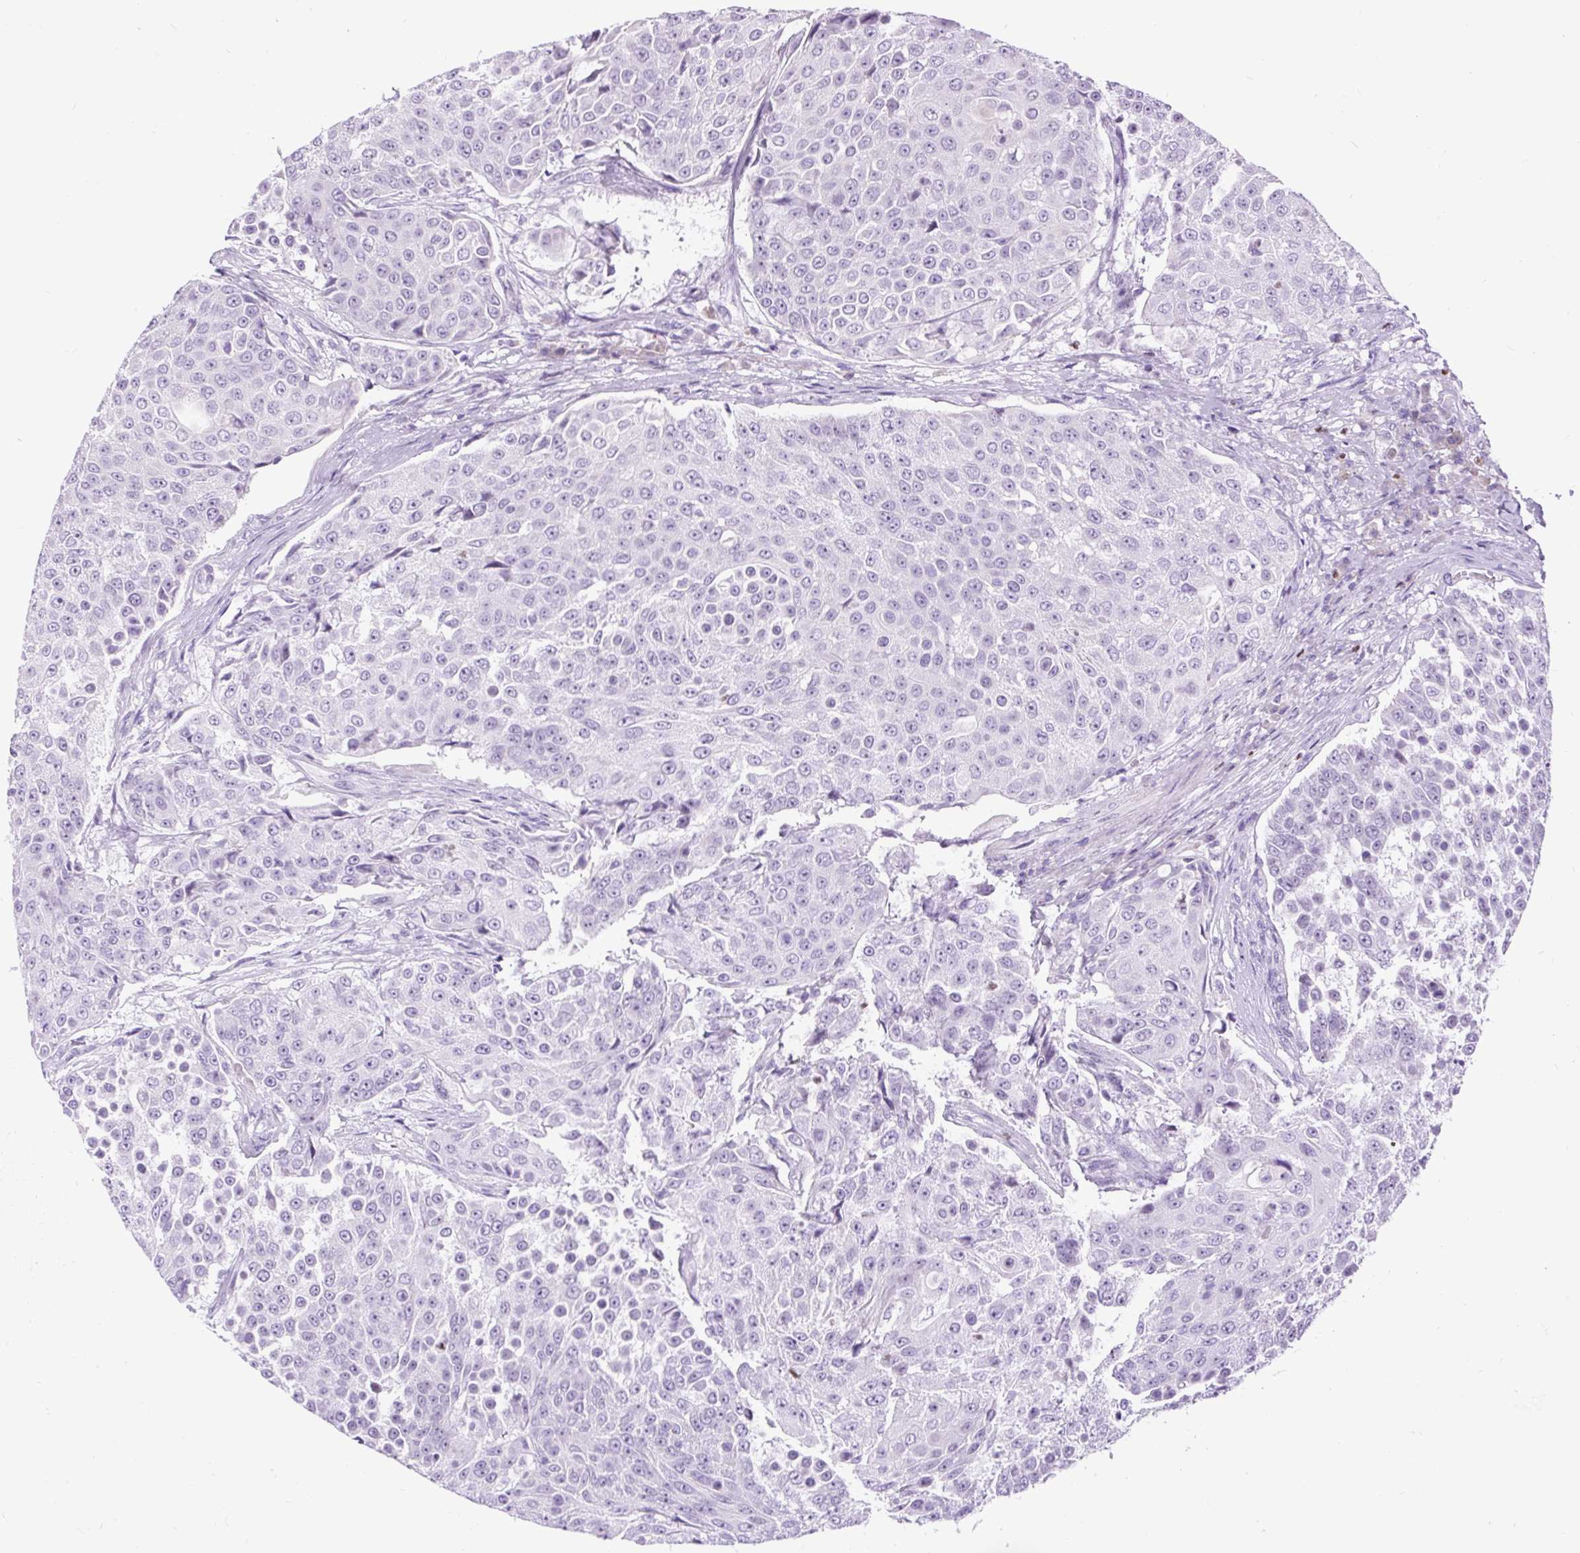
{"staining": {"intensity": "negative", "quantity": "none", "location": "none"}, "tissue": "urothelial cancer", "cell_type": "Tumor cells", "image_type": "cancer", "snomed": [{"axis": "morphology", "description": "Urothelial carcinoma, High grade"}, {"axis": "topography", "description": "Urinary bladder"}], "caption": "This is an immunohistochemistry photomicrograph of human urothelial cancer. There is no expression in tumor cells.", "gene": "SPC24", "patient": {"sex": "female", "age": 63}}